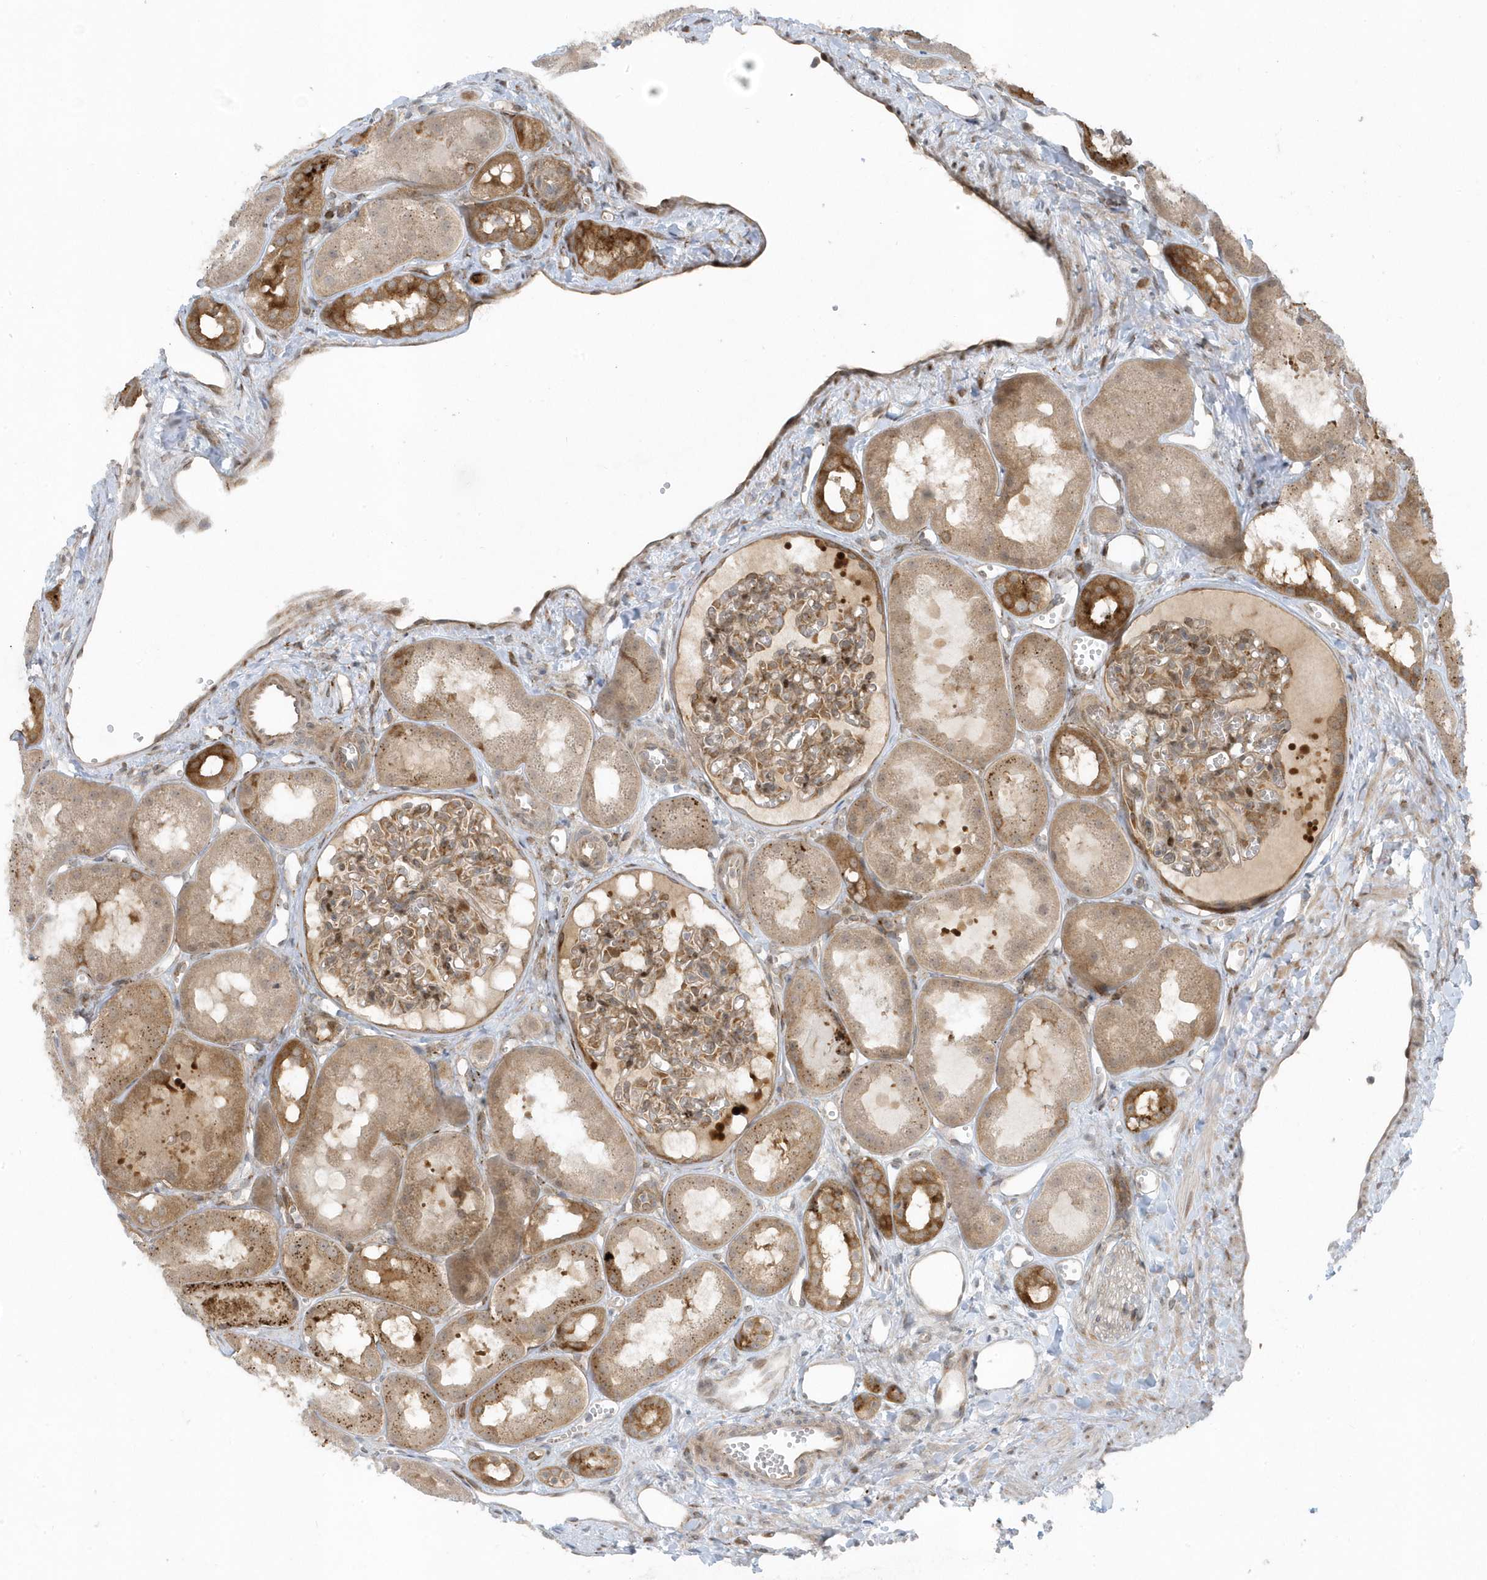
{"staining": {"intensity": "moderate", "quantity": "25%-75%", "location": "cytoplasmic/membranous"}, "tissue": "kidney", "cell_type": "Cells in glomeruli", "image_type": "normal", "snomed": [{"axis": "morphology", "description": "Normal tissue, NOS"}, {"axis": "topography", "description": "Kidney"}], "caption": "Immunohistochemical staining of normal human kidney shows medium levels of moderate cytoplasmic/membranous expression in about 25%-75% of cells in glomeruli. The staining was performed using DAB, with brown indicating positive protein expression. Nuclei are stained blue with hematoxylin.", "gene": "FAM98A", "patient": {"sex": "male", "age": 16}}